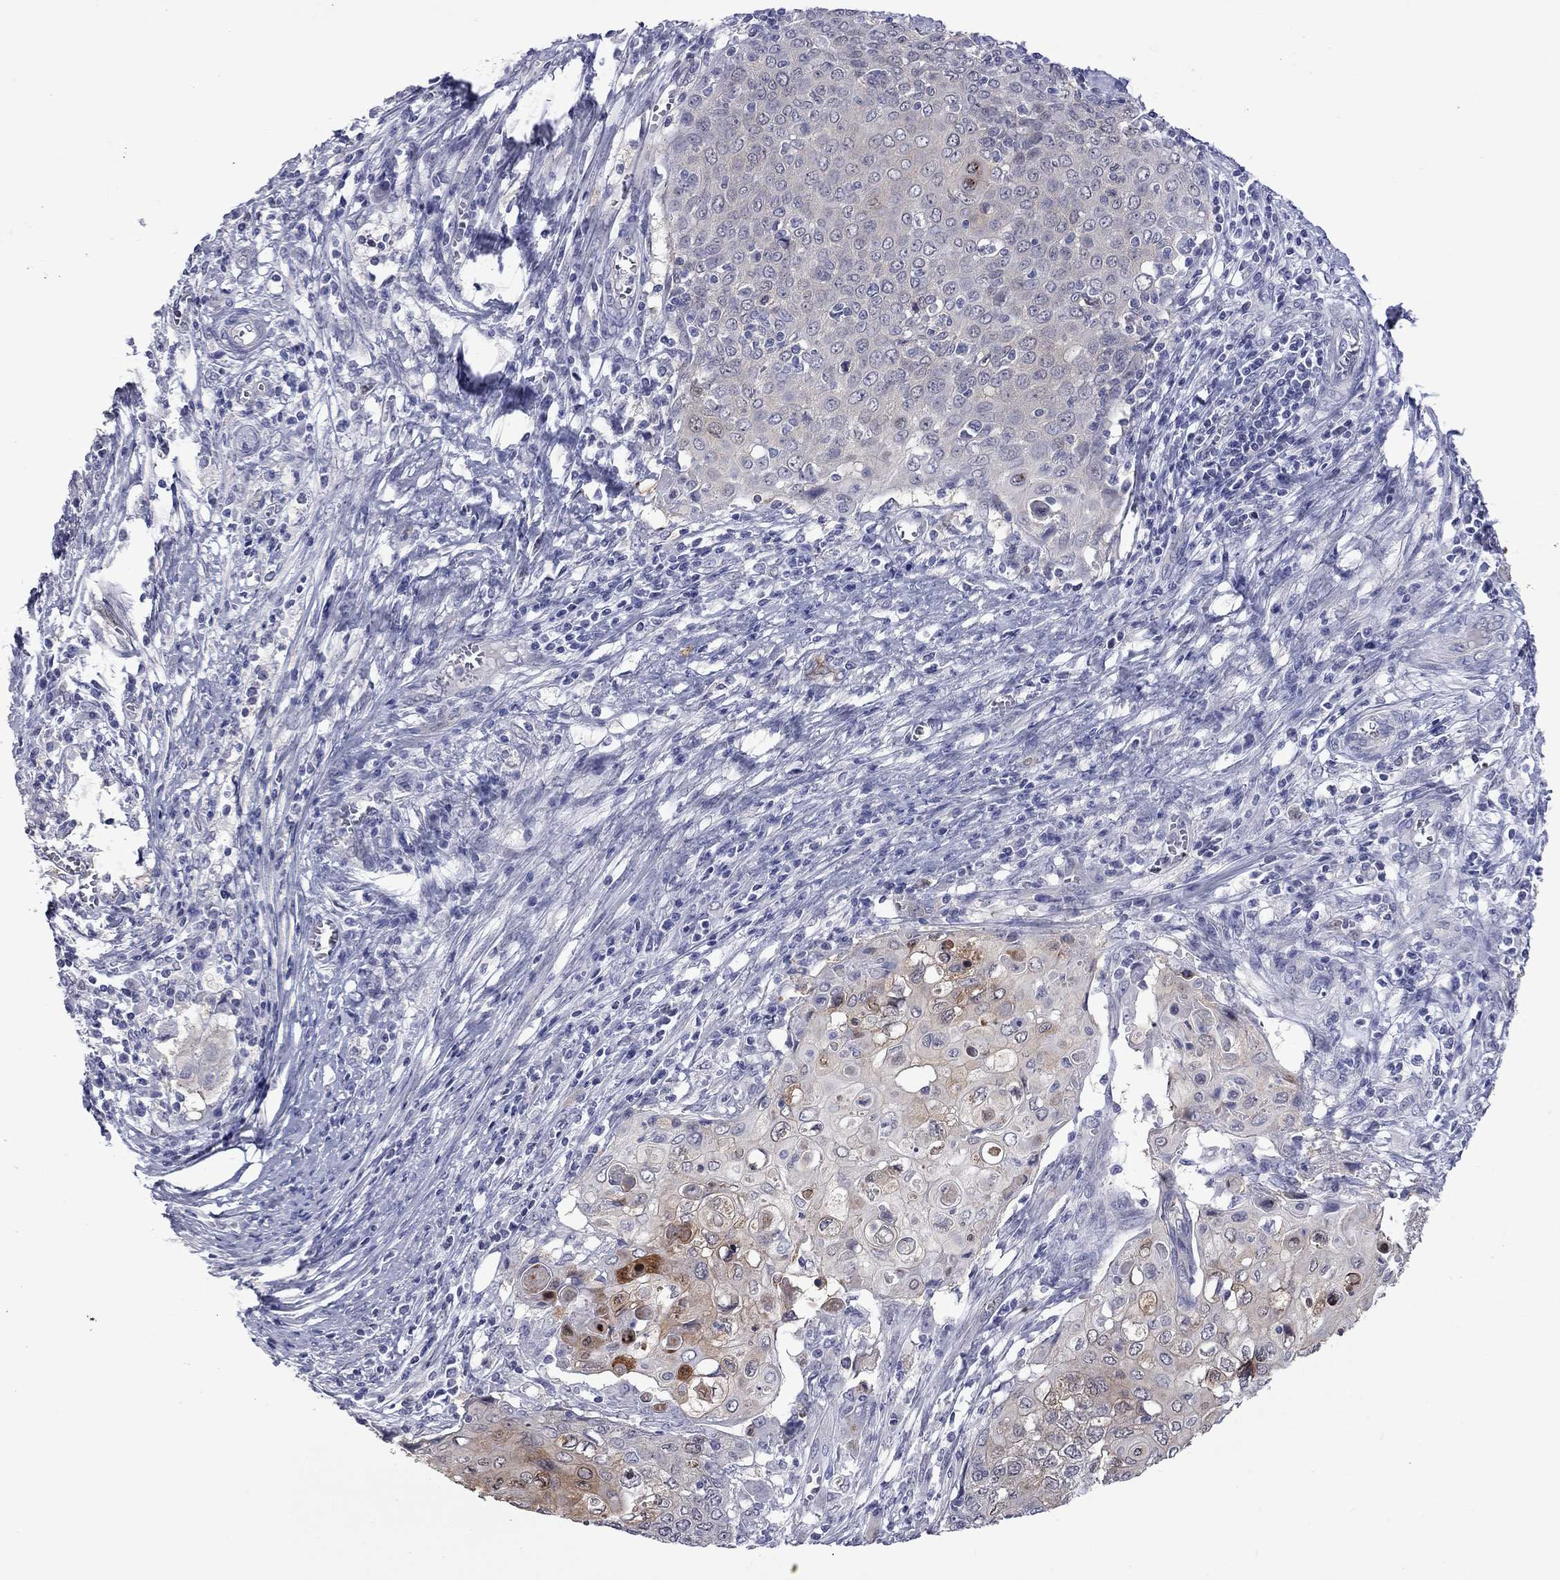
{"staining": {"intensity": "moderate", "quantity": "<25%", "location": "cytoplasmic/membranous"}, "tissue": "cervical cancer", "cell_type": "Tumor cells", "image_type": "cancer", "snomed": [{"axis": "morphology", "description": "Squamous cell carcinoma, NOS"}, {"axis": "topography", "description": "Cervix"}], "caption": "Brown immunohistochemical staining in cervical cancer reveals moderate cytoplasmic/membranous expression in about <25% of tumor cells.", "gene": "CTNNBIP1", "patient": {"sex": "female", "age": 39}}